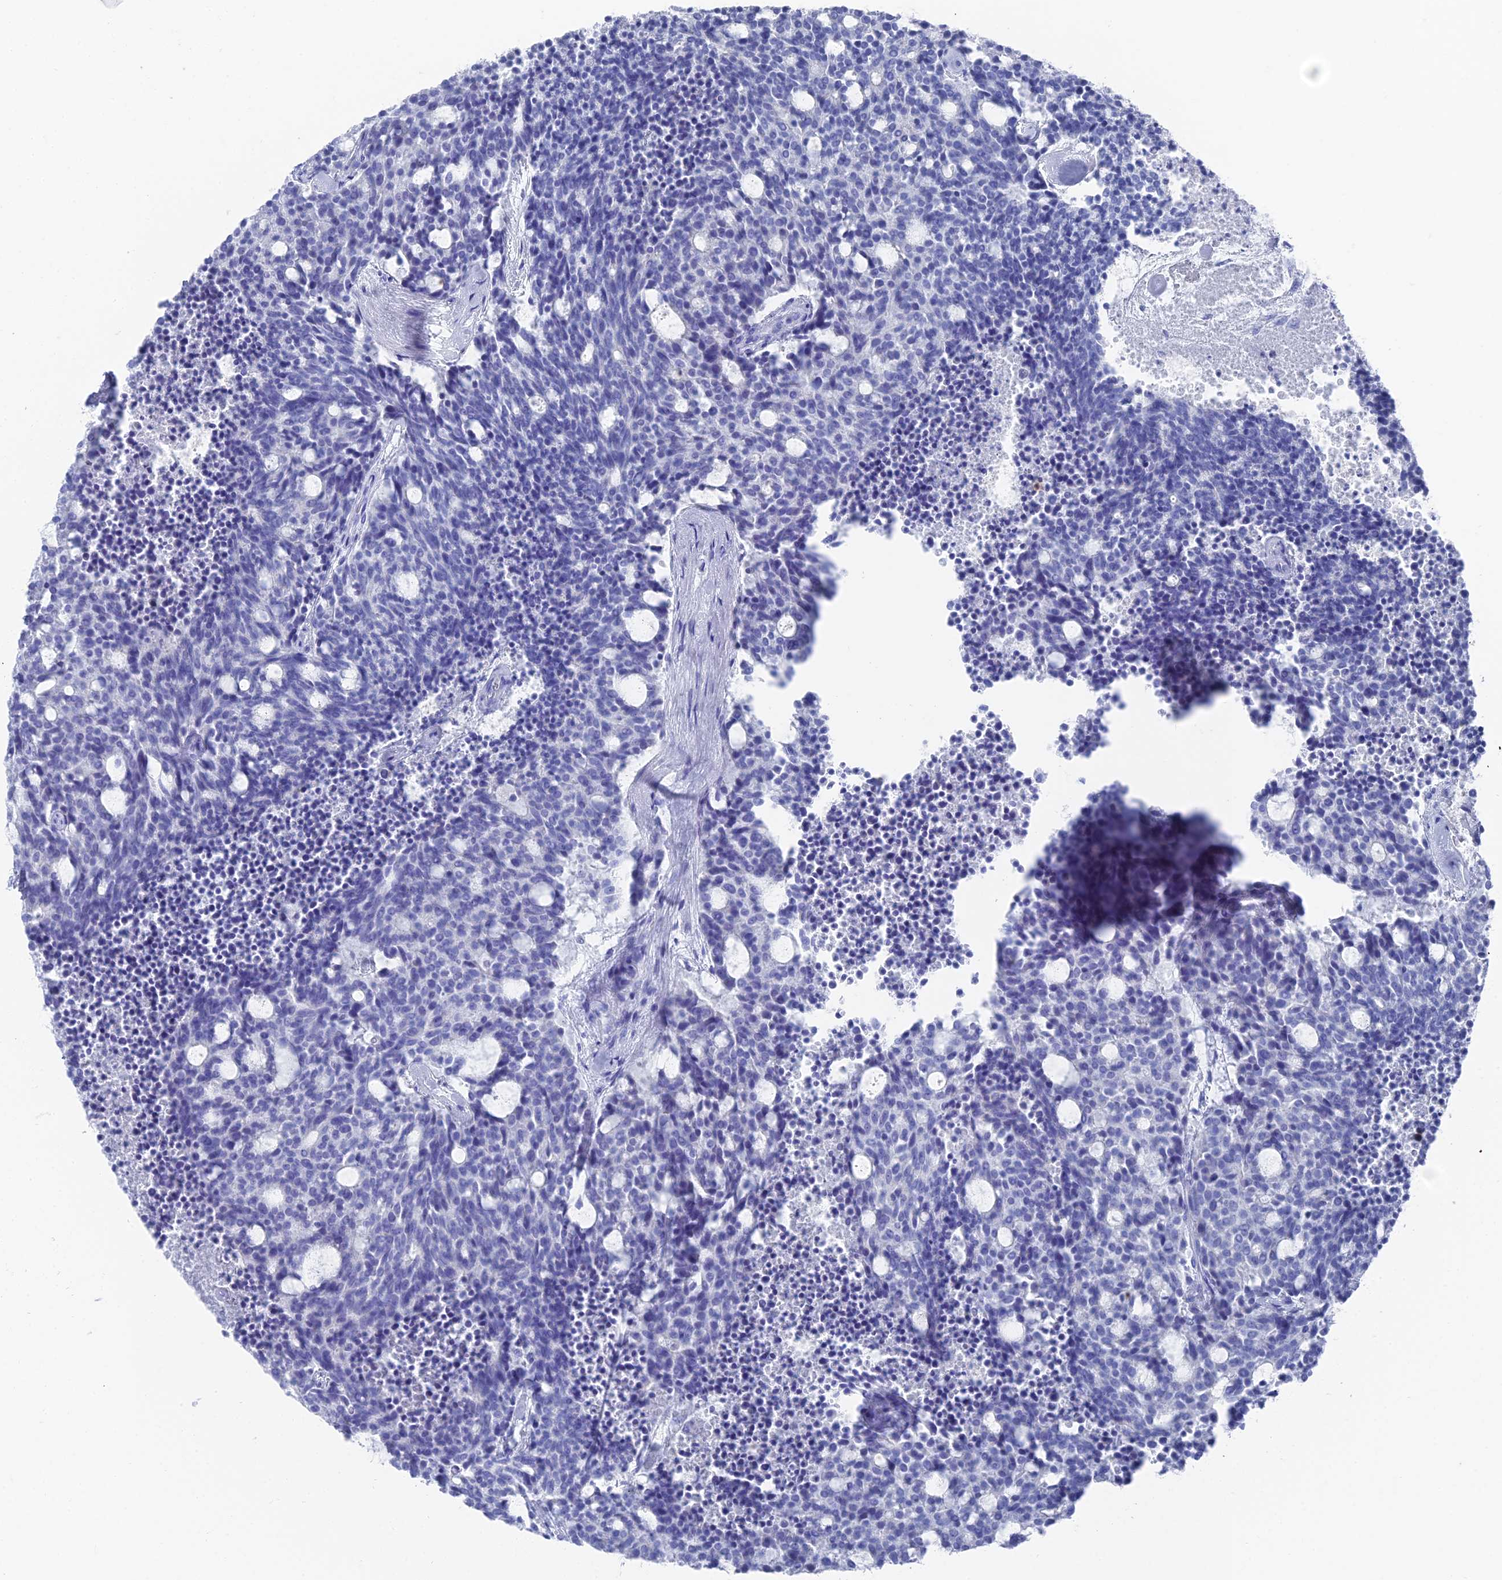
{"staining": {"intensity": "negative", "quantity": "none", "location": "none"}, "tissue": "carcinoid", "cell_type": "Tumor cells", "image_type": "cancer", "snomed": [{"axis": "morphology", "description": "Carcinoid, malignant, NOS"}, {"axis": "topography", "description": "Pancreas"}], "caption": "High magnification brightfield microscopy of carcinoid (malignant) stained with DAB (brown) and counterstained with hematoxylin (blue): tumor cells show no significant staining.", "gene": "ENPP3", "patient": {"sex": "female", "age": 54}}